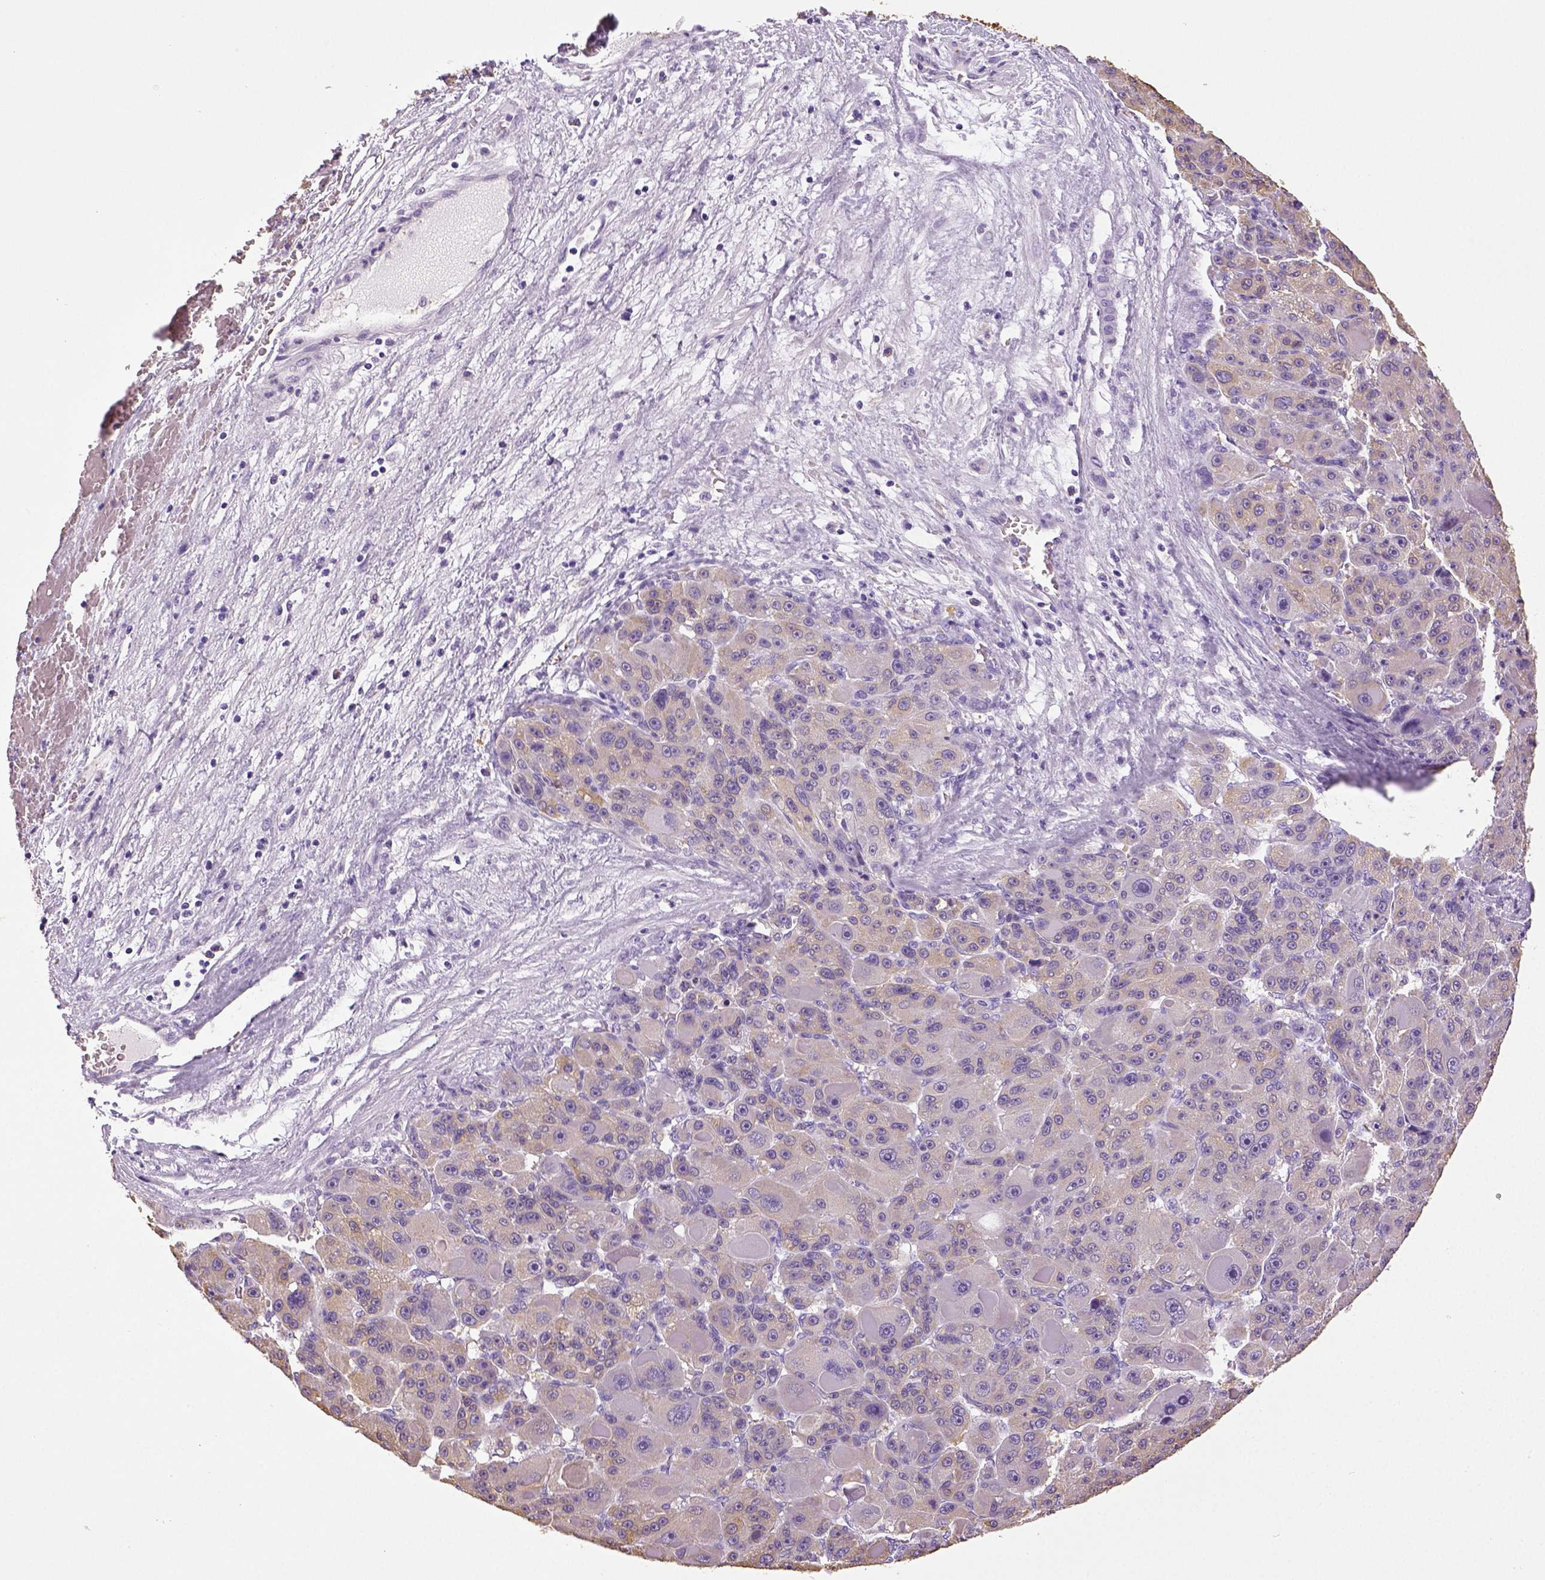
{"staining": {"intensity": "negative", "quantity": "none", "location": "none"}, "tissue": "liver cancer", "cell_type": "Tumor cells", "image_type": "cancer", "snomed": [{"axis": "morphology", "description": "Carcinoma, Hepatocellular, NOS"}, {"axis": "topography", "description": "Liver"}], "caption": "This is a image of IHC staining of hepatocellular carcinoma (liver), which shows no expression in tumor cells. (DAB immunohistochemistry, high magnification).", "gene": "NECAB2", "patient": {"sex": "male", "age": 76}}